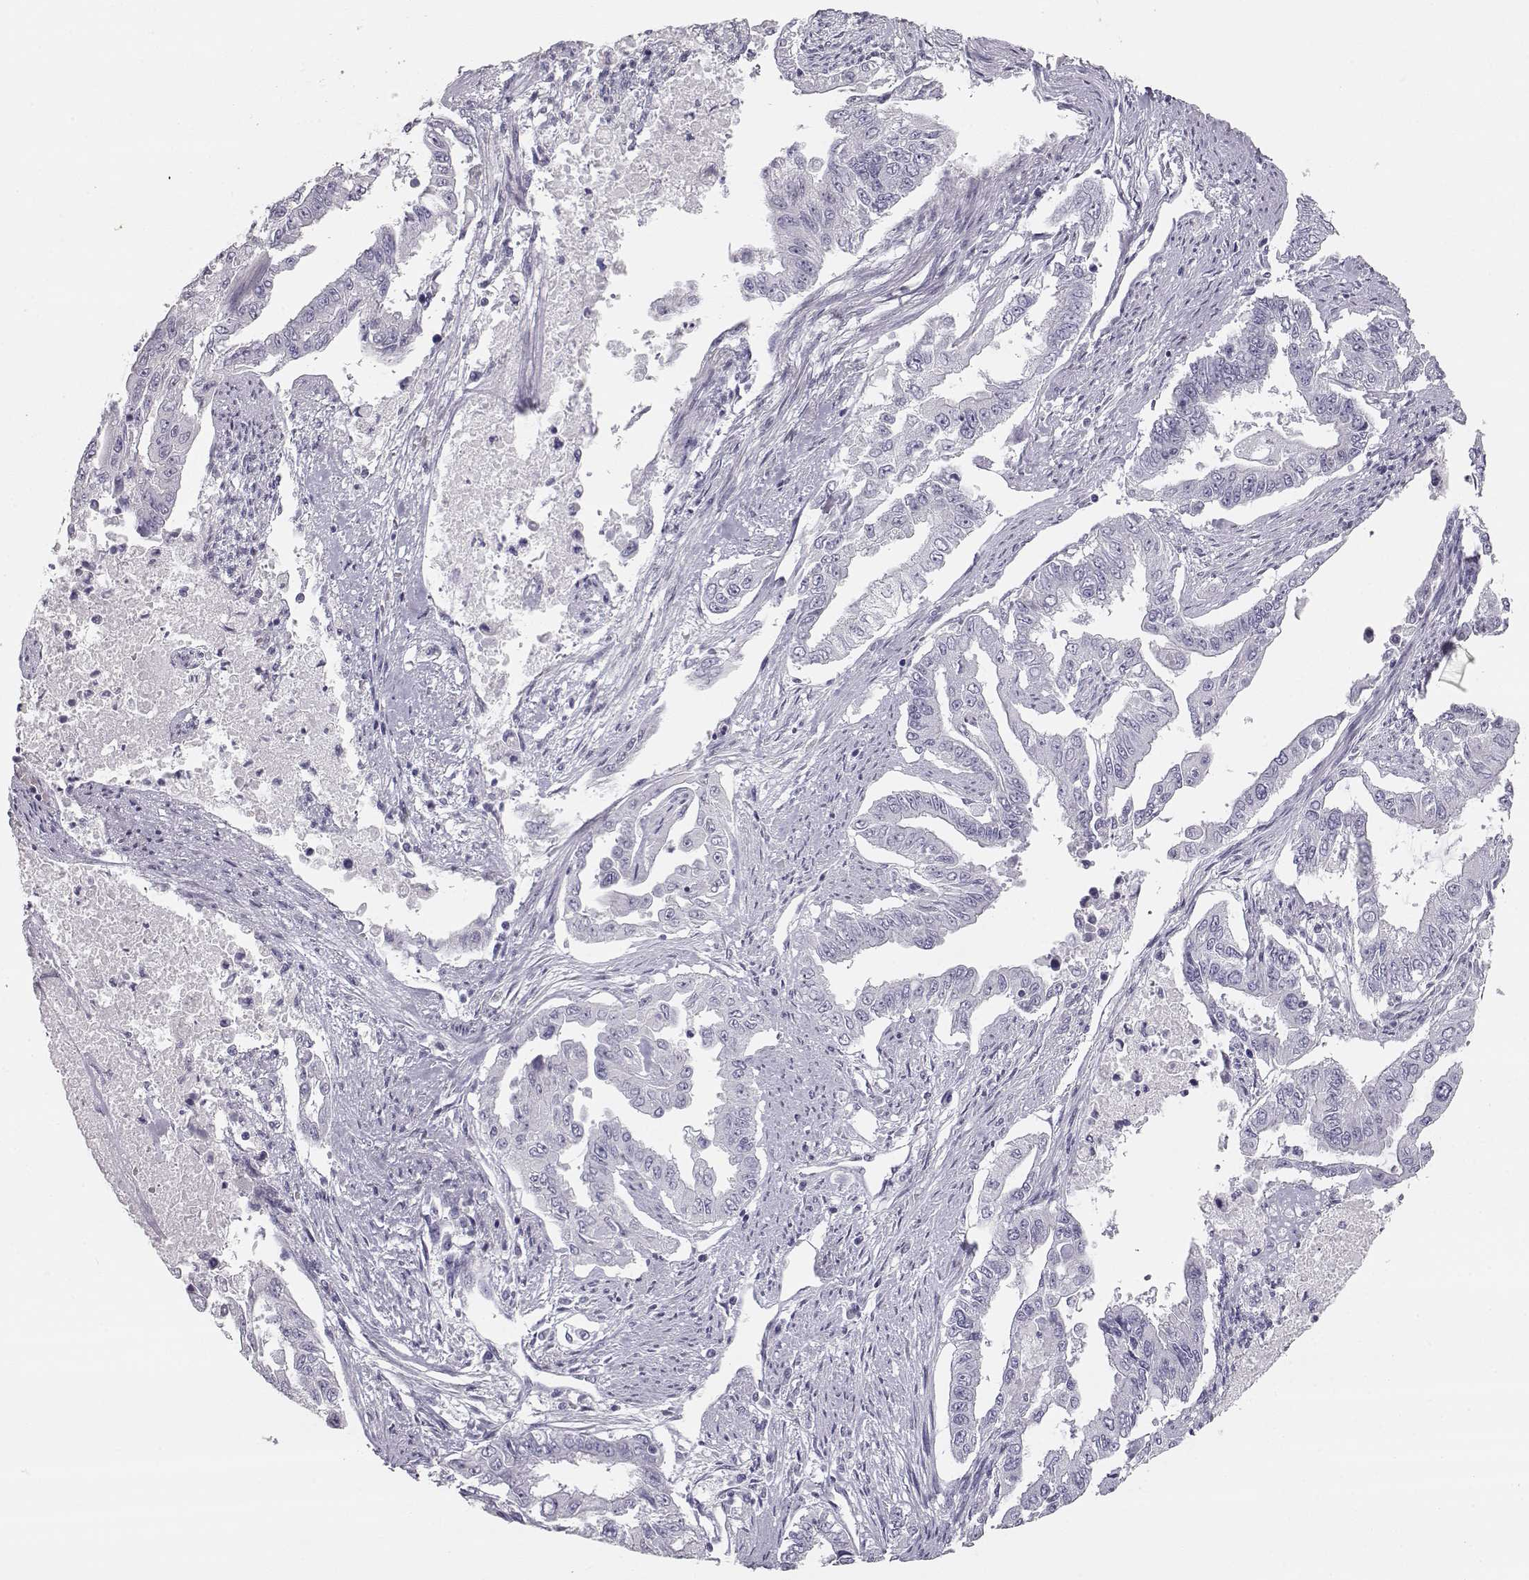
{"staining": {"intensity": "negative", "quantity": "none", "location": "none"}, "tissue": "endometrial cancer", "cell_type": "Tumor cells", "image_type": "cancer", "snomed": [{"axis": "morphology", "description": "Adenocarcinoma, NOS"}, {"axis": "topography", "description": "Uterus"}], "caption": "Immunohistochemistry of endometrial cancer demonstrates no expression in tumor cells.", "gene": "MYCBPAP", "patient": {"sex": "female", "age": 59}}